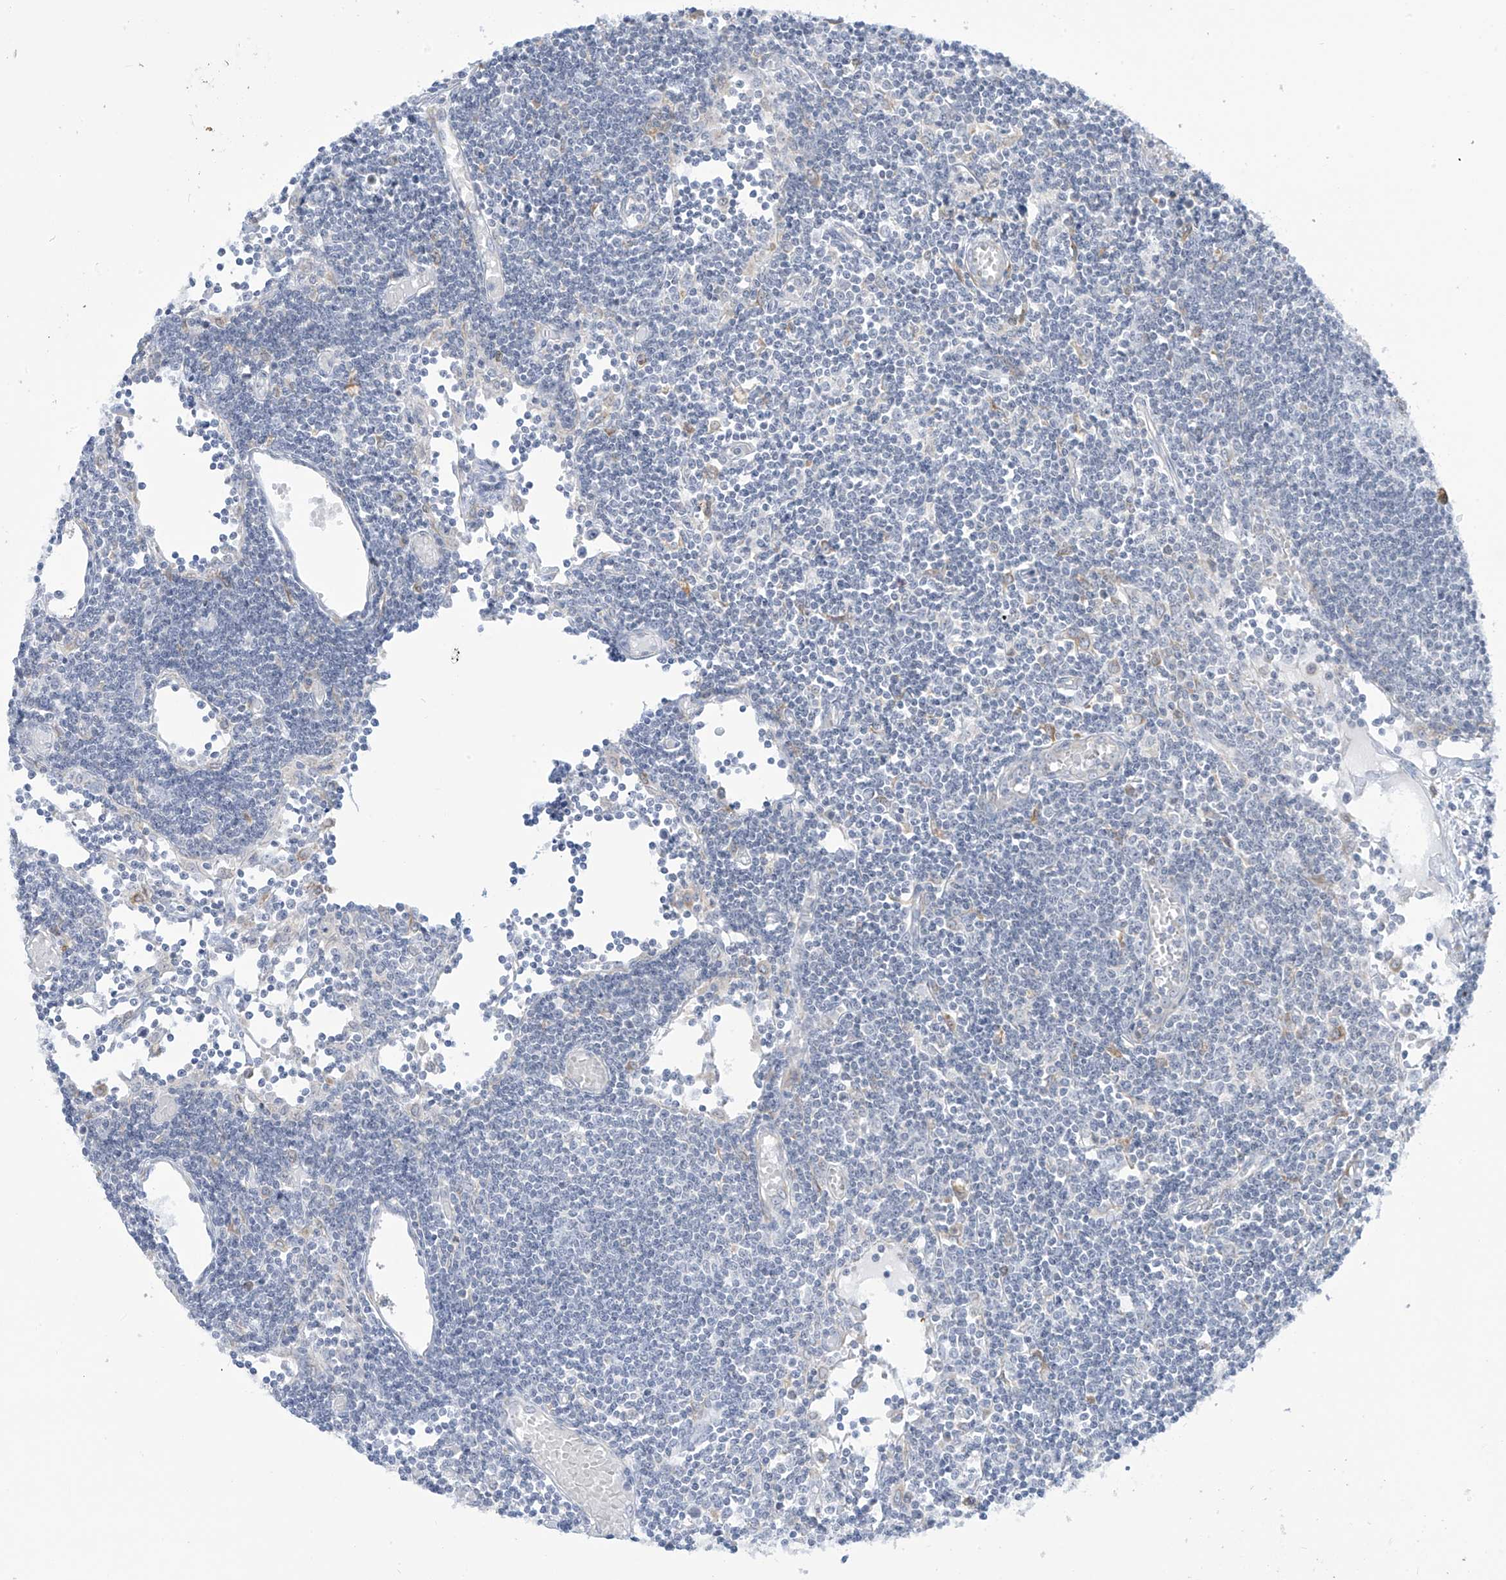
{"staining": {"intensity": "moderate", "quantity": "<25%", "location": "cytoplasmic/membranous"}, "tissue": "lymph node", "cell_type": "Germinal center cells", "image_type": "normal", "snomed": [{"axis": "morphology", "description": "Normal tissue, NOS"}, {"axis": "topography", "description": "Lymph node"}], "caption": "Protein analysis of benign lymph node shows moderate cytoplasmic/membranous positivity in about <25% of germinal center cells.", "gene": "TBXAS1", "patient": {"sex": "female", "age": 11}}